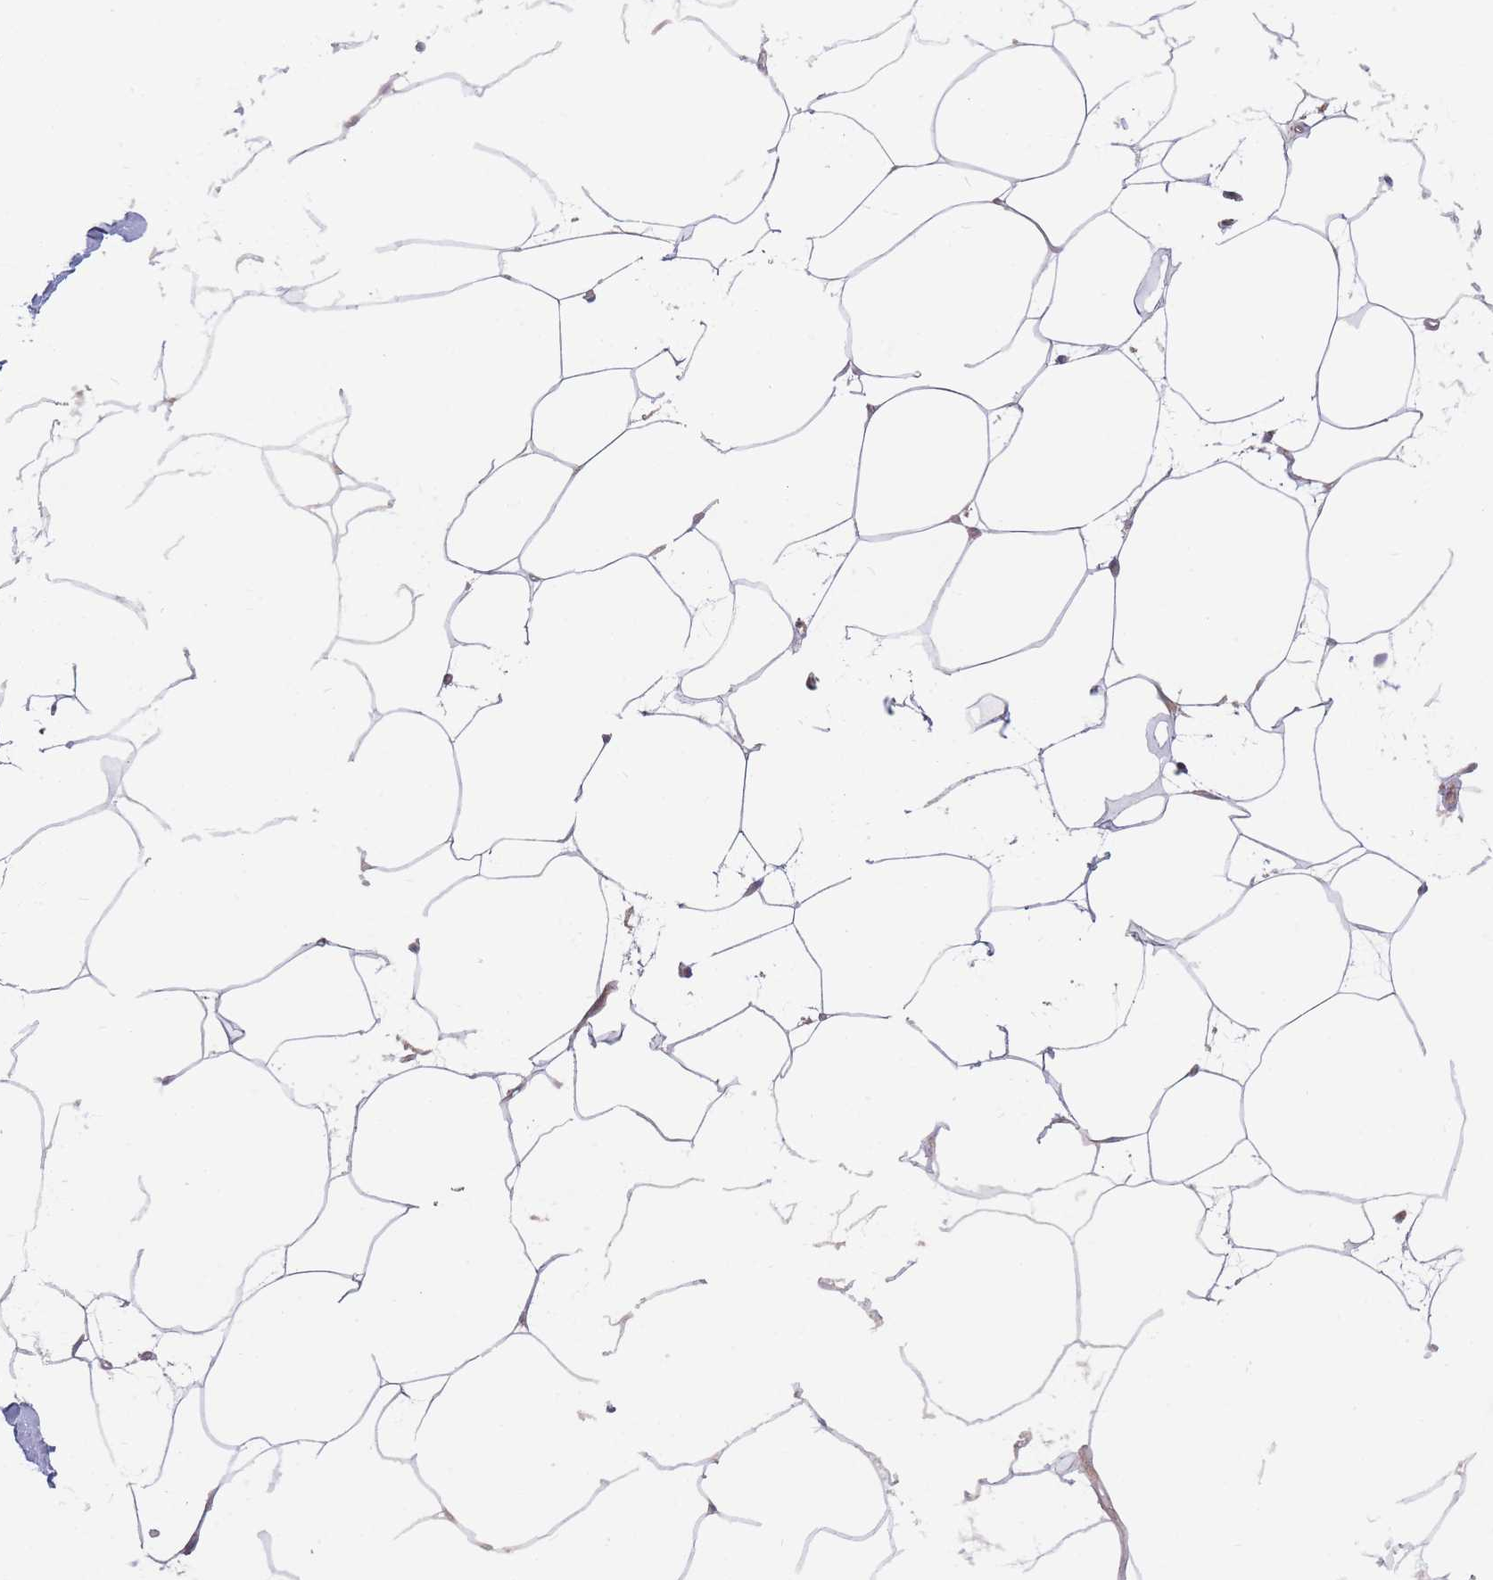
{"staining": {"intensity": "negative", "quantity": "none", "location": "none"}, "tissue": "adipose tissue", "cell_type": "Adipocytes", "image_type": "normal", "snomed": [{"axis": "morphology", "description": "Normal tissue, NOS"}, {"axis": "topography", "description": "Adipose tissue"}], "caption": "IHC micrograph of benign adipose tissue: human adipose tissue stained with DAB (3,3'-diaminobenzidine) displays no significant protein staining in adipocytes. (IHC, brightfield microscopy, high magnification).", "gene": "TMEM131L", "patient": {"sex": "female", "age": 37}}